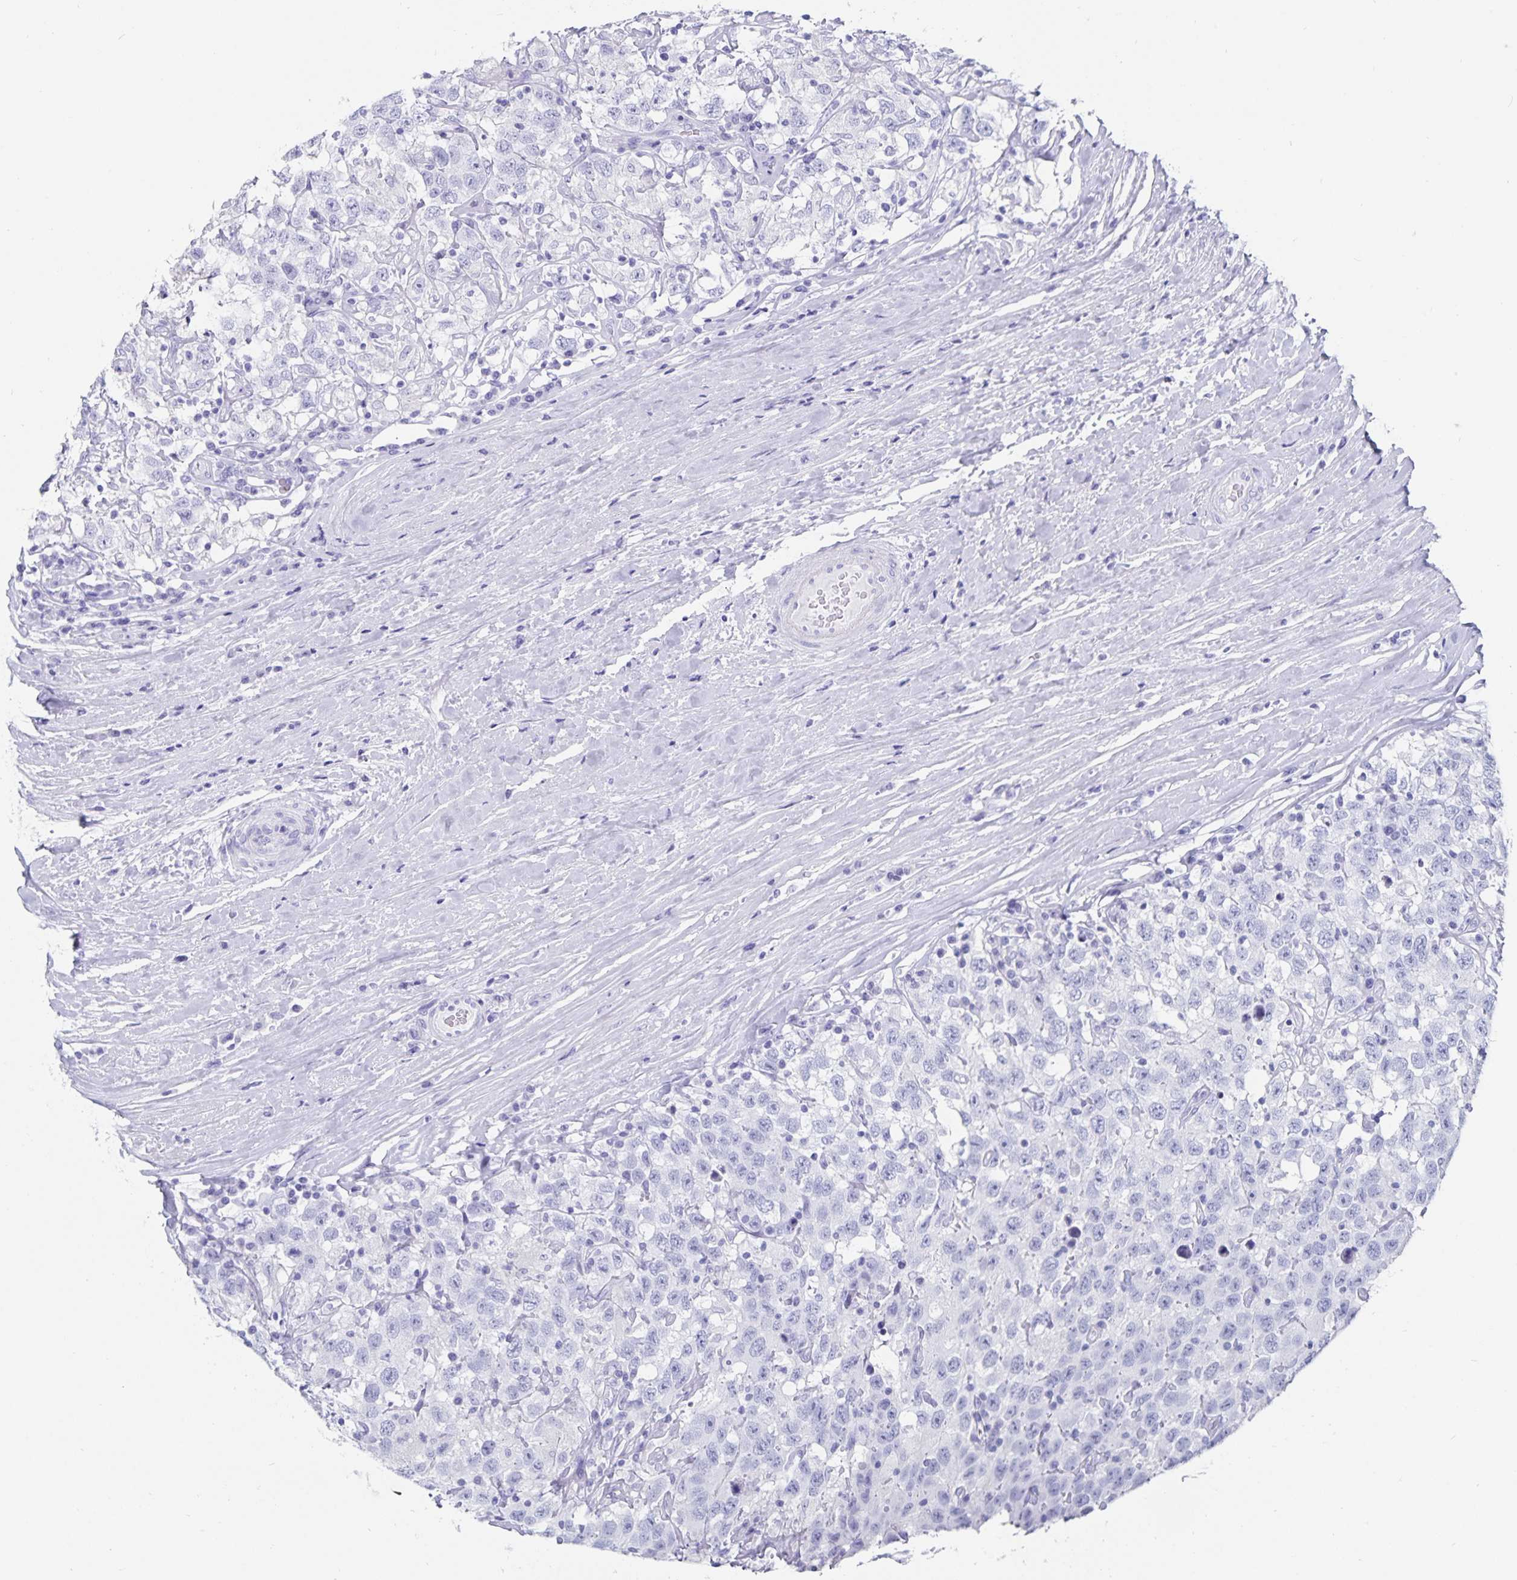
{"staining": {"intensity": "negative", "quantity": "none", "location": "none"}, "tissue": "testis cancer", "cell_type": "Tumor cells", "image_type": "cancer", "snomed": [{"axis": "morphology", "description": "Seminoma, NOS"}, {"axis": "topography", "description": "Testis"}], "caption": "This image is of testis cancer (seminoma) stained with immunohistochemistry to label a protein in brown with the nuclei are counter-stained blue. There is no staining in tumor cells.", "gene": "C19orf73", "patient": {"sex": "male", "age": 41}}